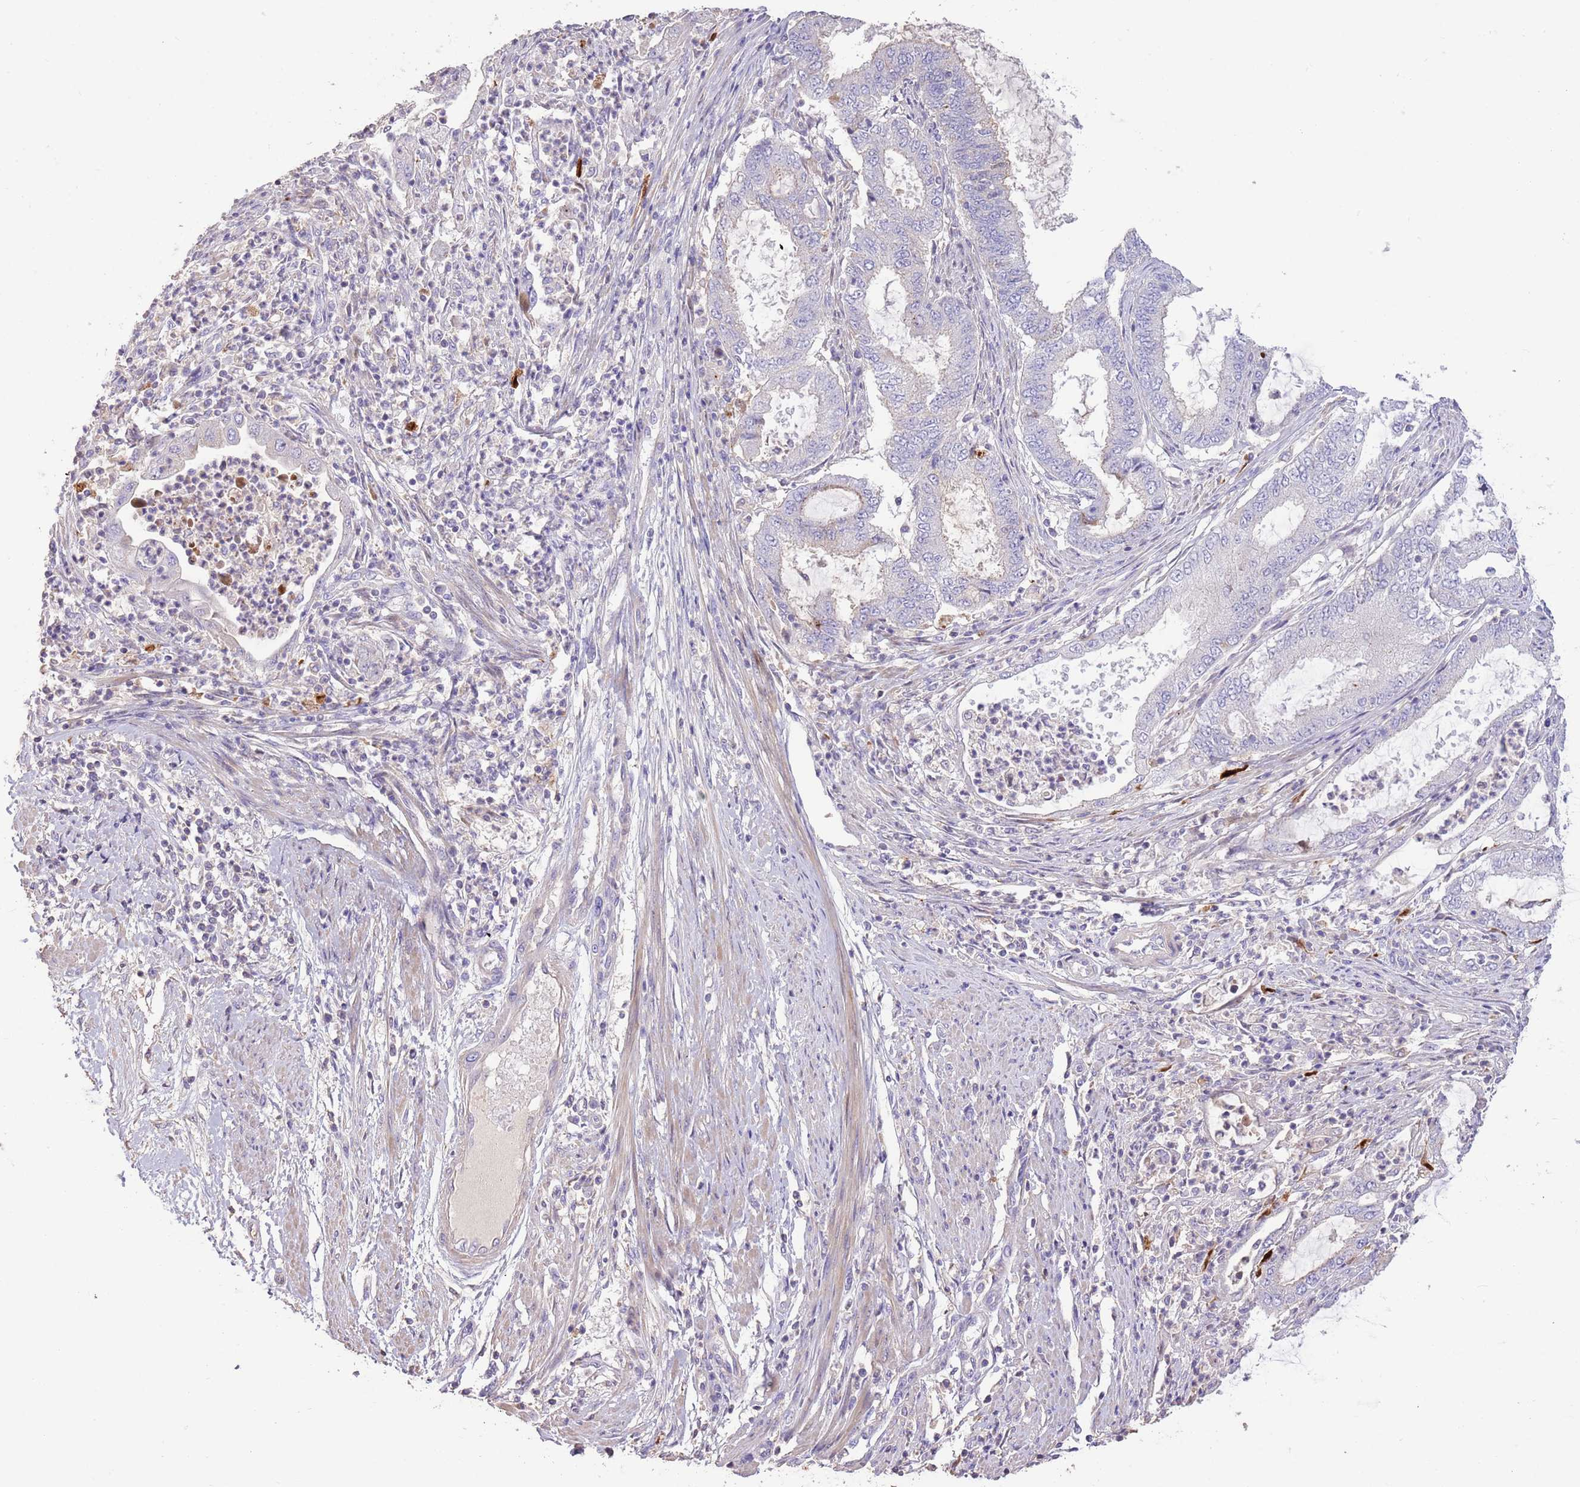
{"staining": {"intensity": "negative", "quantity": "none", "location": "none"}, "tissue": "endometrial cancer", "cell_type": "Tumor cells", "image_type": "cancer", "snomed": [{"axis": "morphology", "description": "Adenocarcinoma, NOS"}, {"axis": "topography", "description": "Endometrium"}], "caption": "Immunohistochemistry (IHC) of adenocarcinoma (endometrial) displays no expression in tumor cells.", "gene": "SFTPA1", "patient": {"sex": "female", "age": 51}}